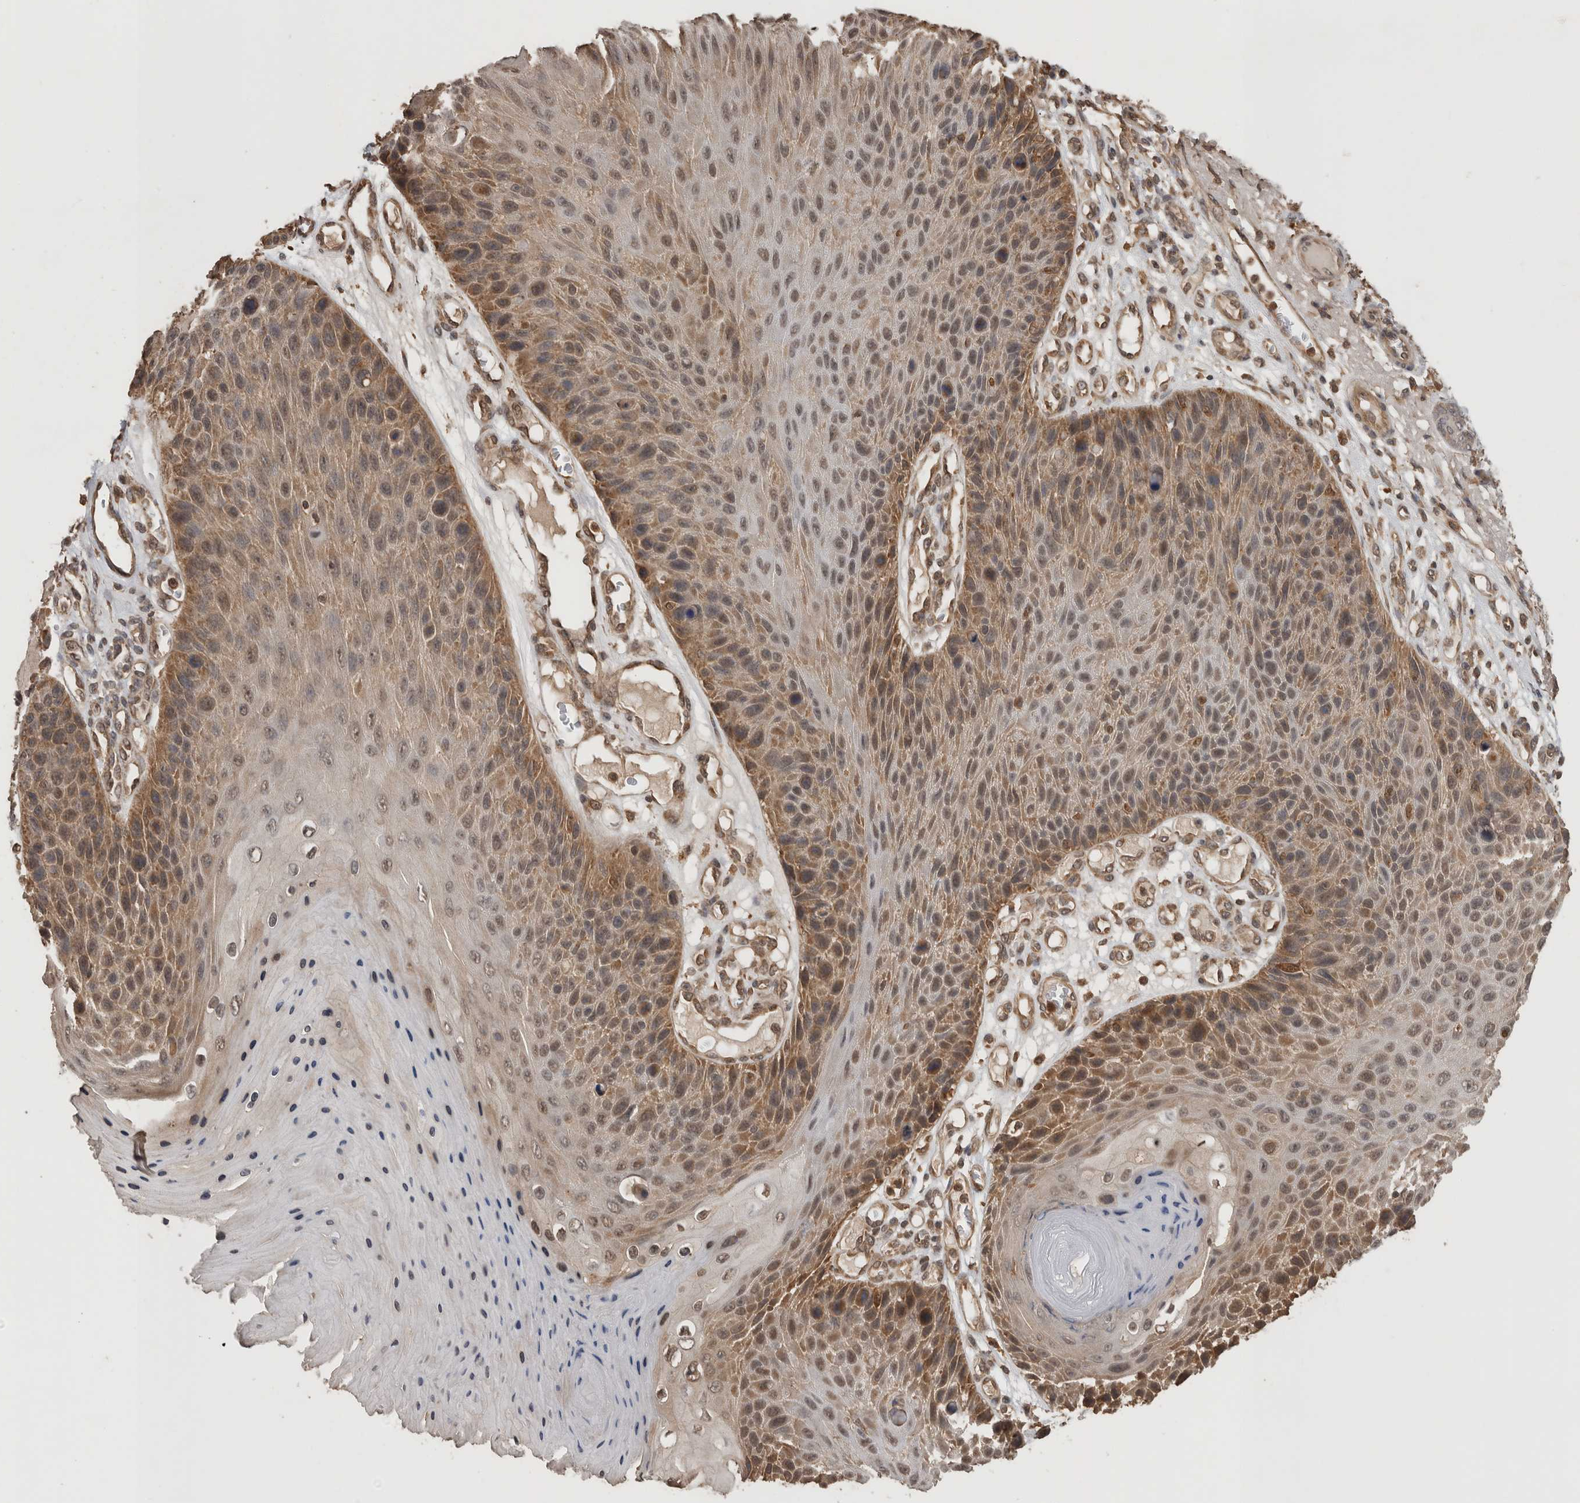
{"staining": {"intensity": "moderate", "quantity": ">75%", "location": "cytoplasmic/membranous"}, "tissue": "skin cancer", "cell_type": "Tumor cells", "image_type": "cancer", "snomed": [{"axis": "morphology", "description": "Squamous cell carcinoma, NOS"}, {"axis": "topography", "description": "Skin"}], "caption": "Immunohistochemical staining of human squamous cell carcinoma (skin) displays medium levels of moderate cytoplasmic/membranous protein positivity in about >75% of tumor cells. (brown staining indicates protein expression, while blue staining denotes nuclei).", "gene": "OTUD7B", "patient": {"sex": "female", "age": 88}}